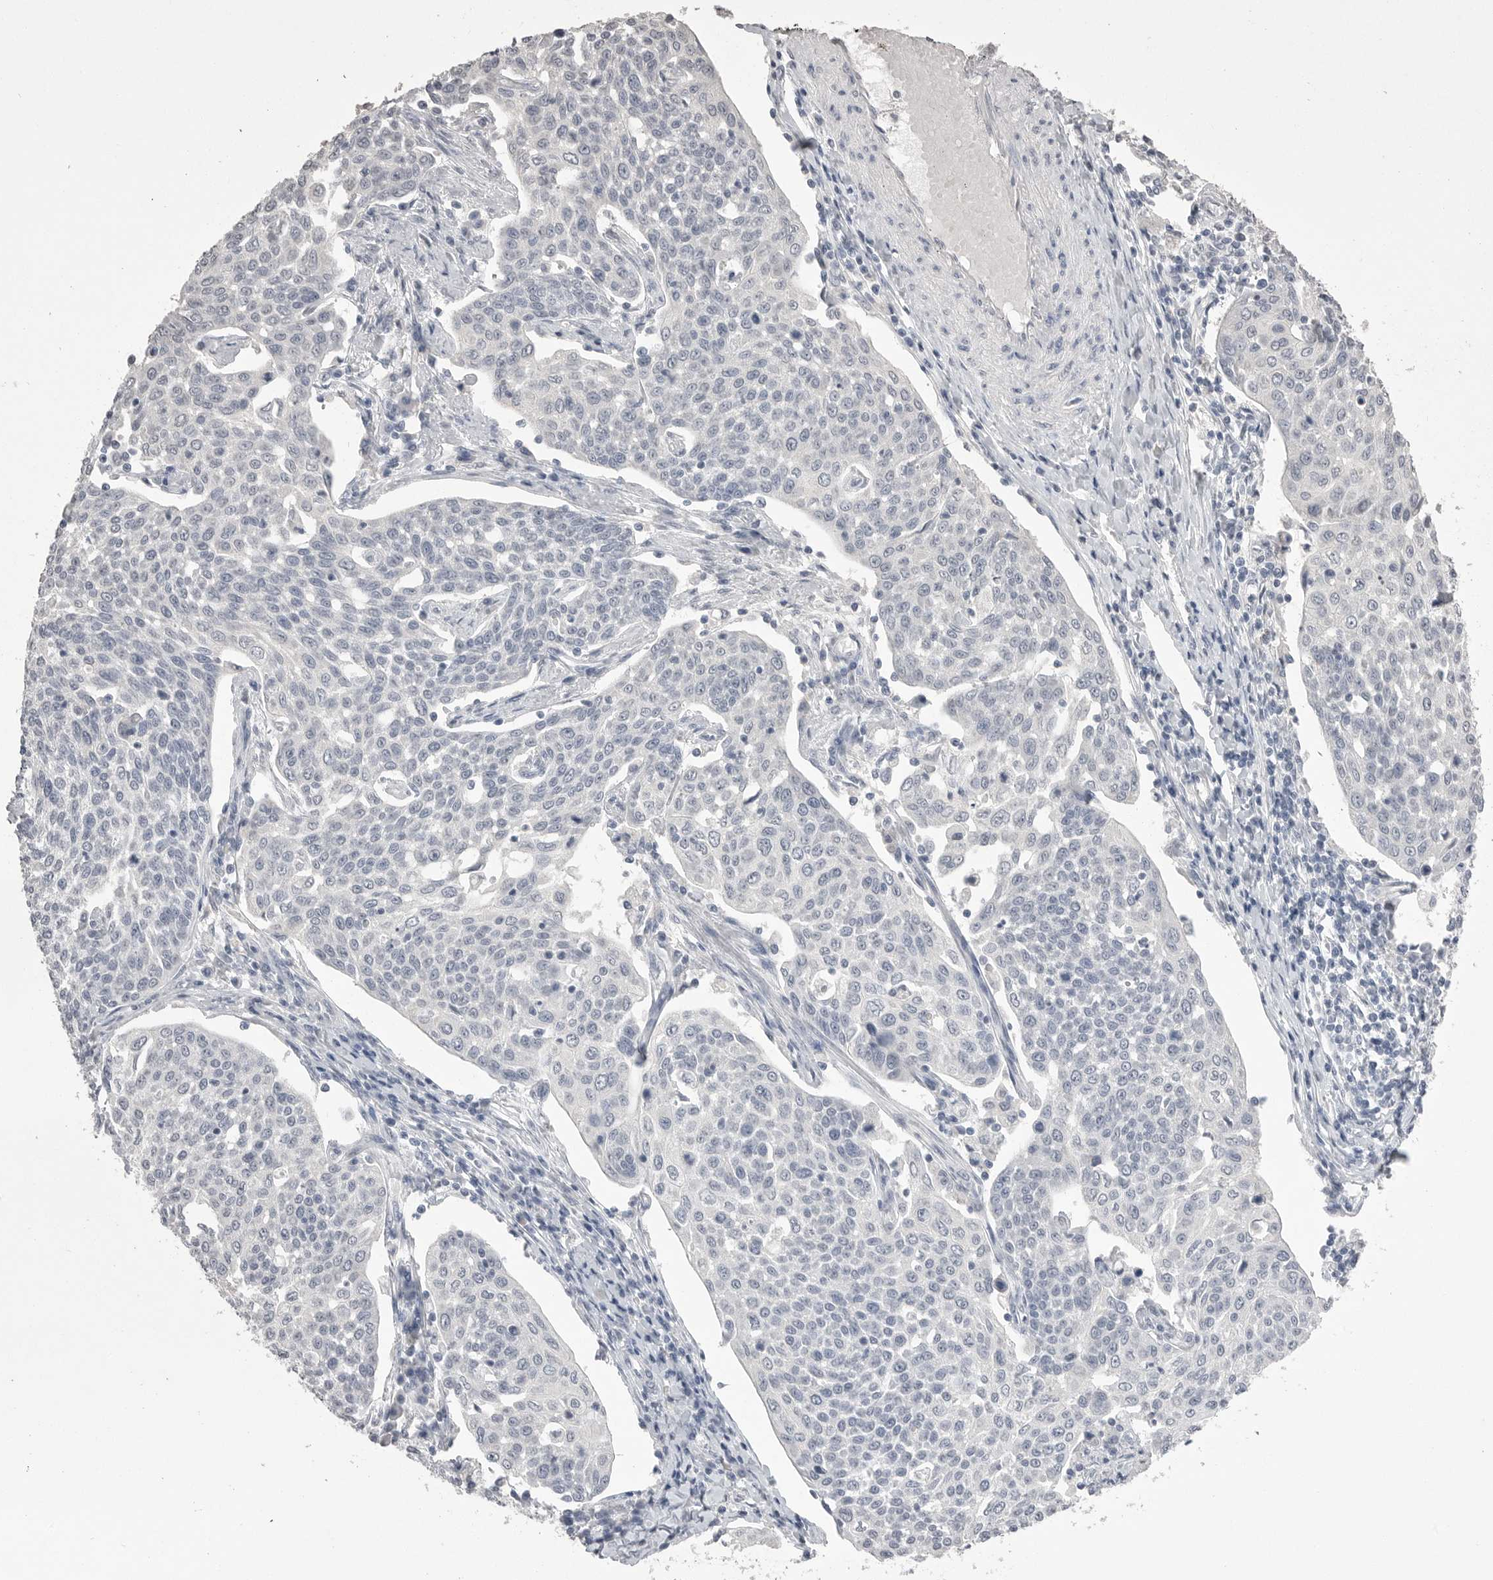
{"staining": {"intensity": "negative", "quantity": "none", "location": "none"}, "tissue": "cervical cancer", "cell_type": "Tumor cells", "image_type": "cancer", "snomed": [{"axis": "morphology", "description": "Squamous cell carcinoma, NOS"}, {"axis": "topography", "description": "Cervix"}], "caption": "This is an immunohistochemistry (IHC) micrograph of squamous cell carcinoma (cervical). There is no expression in tumor cells.", "gene": "CPB1", "patient": {"sex": "female", "age": 34}}